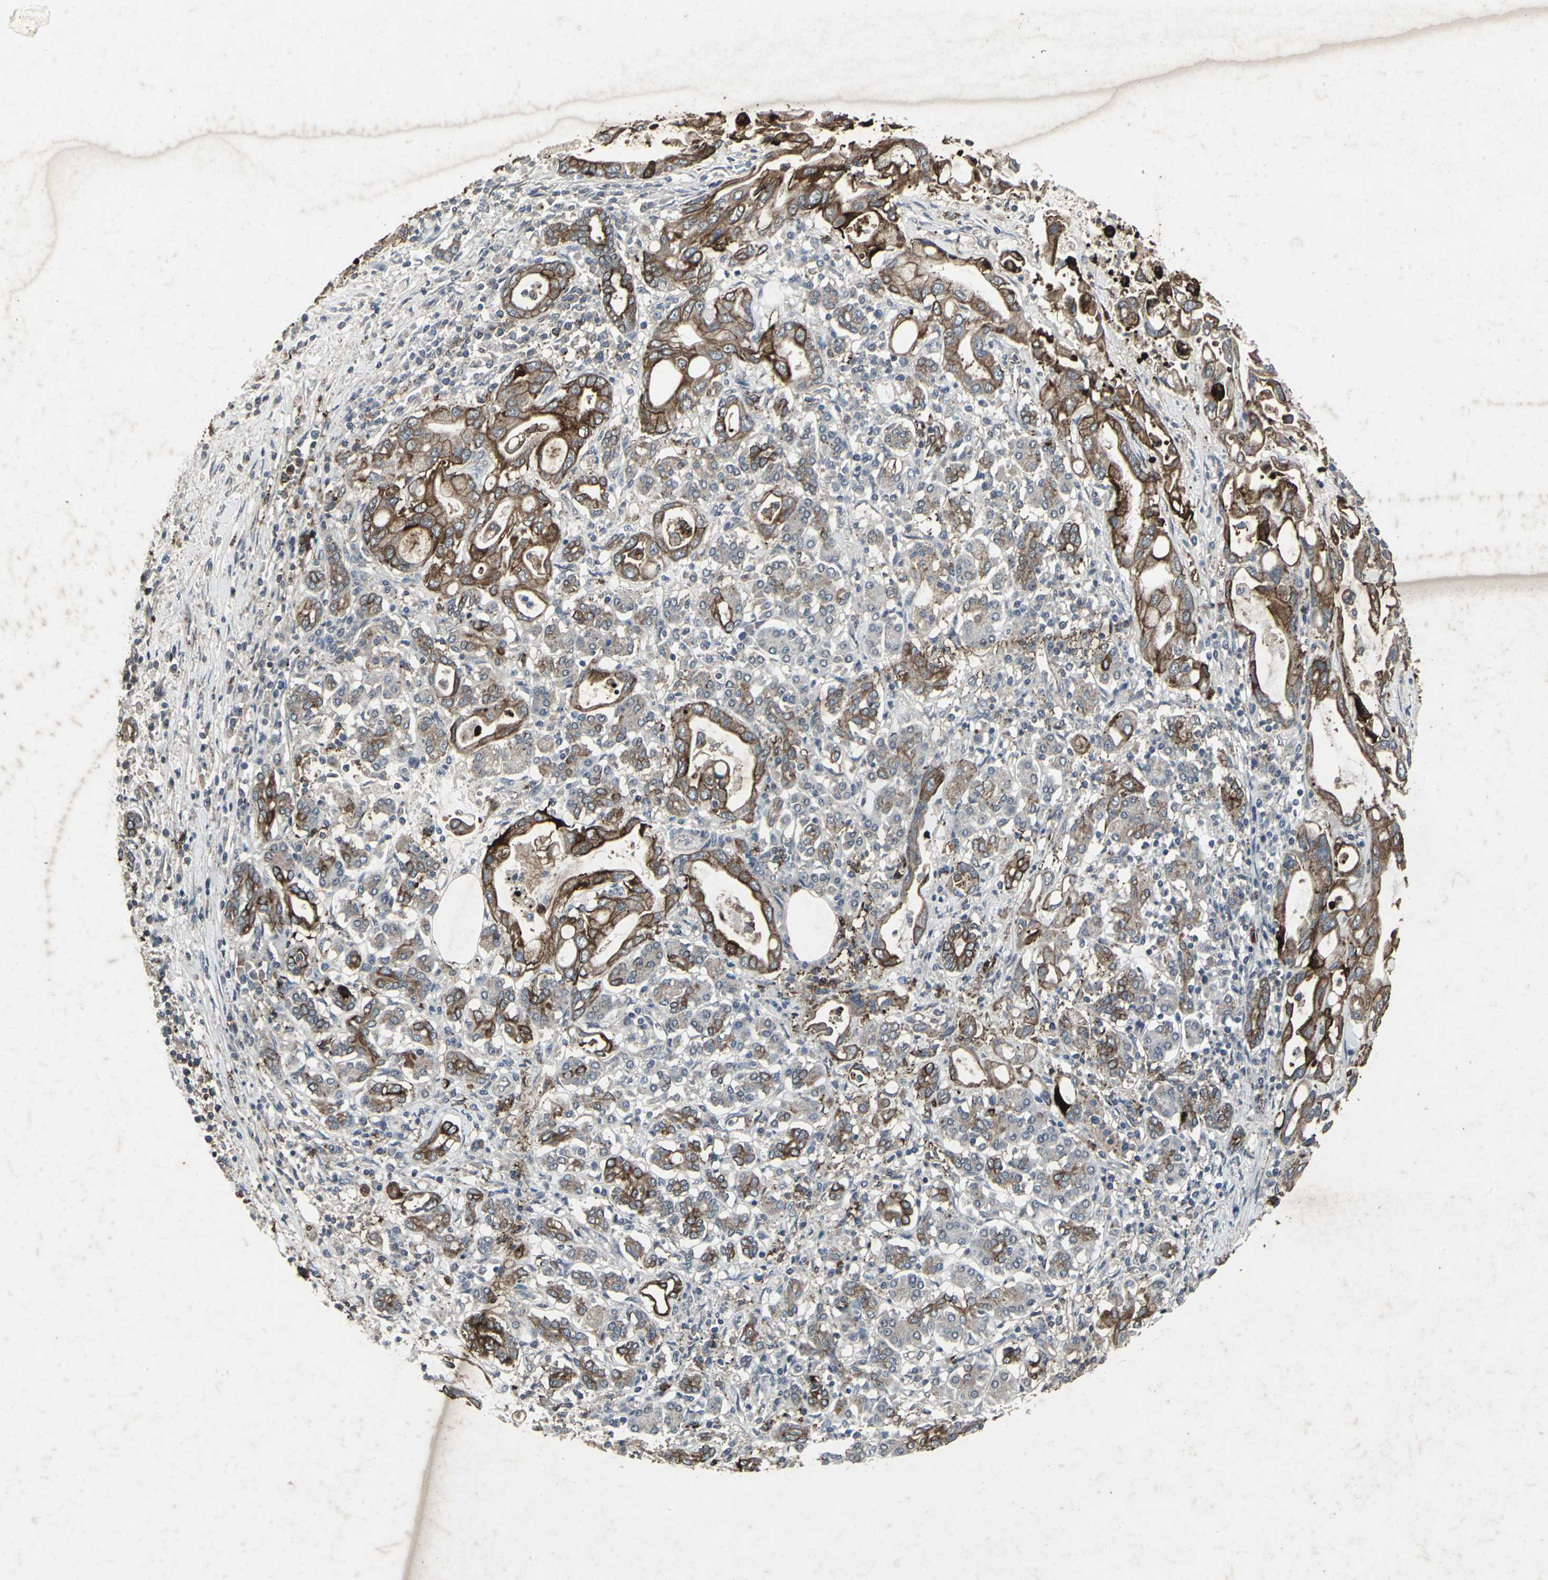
{"staining": {"intensity": "strong", "quantity": ">75%", "location": "cytoplasmic/membranous"}, "tissue": "pancreatic cancer", "cell_type": "Tumor cells", "image_type": "cancer", "snomed": [{"axis": "morphology", "description": "Adenocarcinoma, NOS"}, {"axis": "topography", "description": "Pancreas"}], "caption": "Adenocarcinoma (pancreatic) stained with DAB IHC demonstrates high levels of strong cytoplasmic/membranous expression in about >75% of tumor cells.", "gene": "CCR9", "patient": {"sex": "female", "age": 57}}